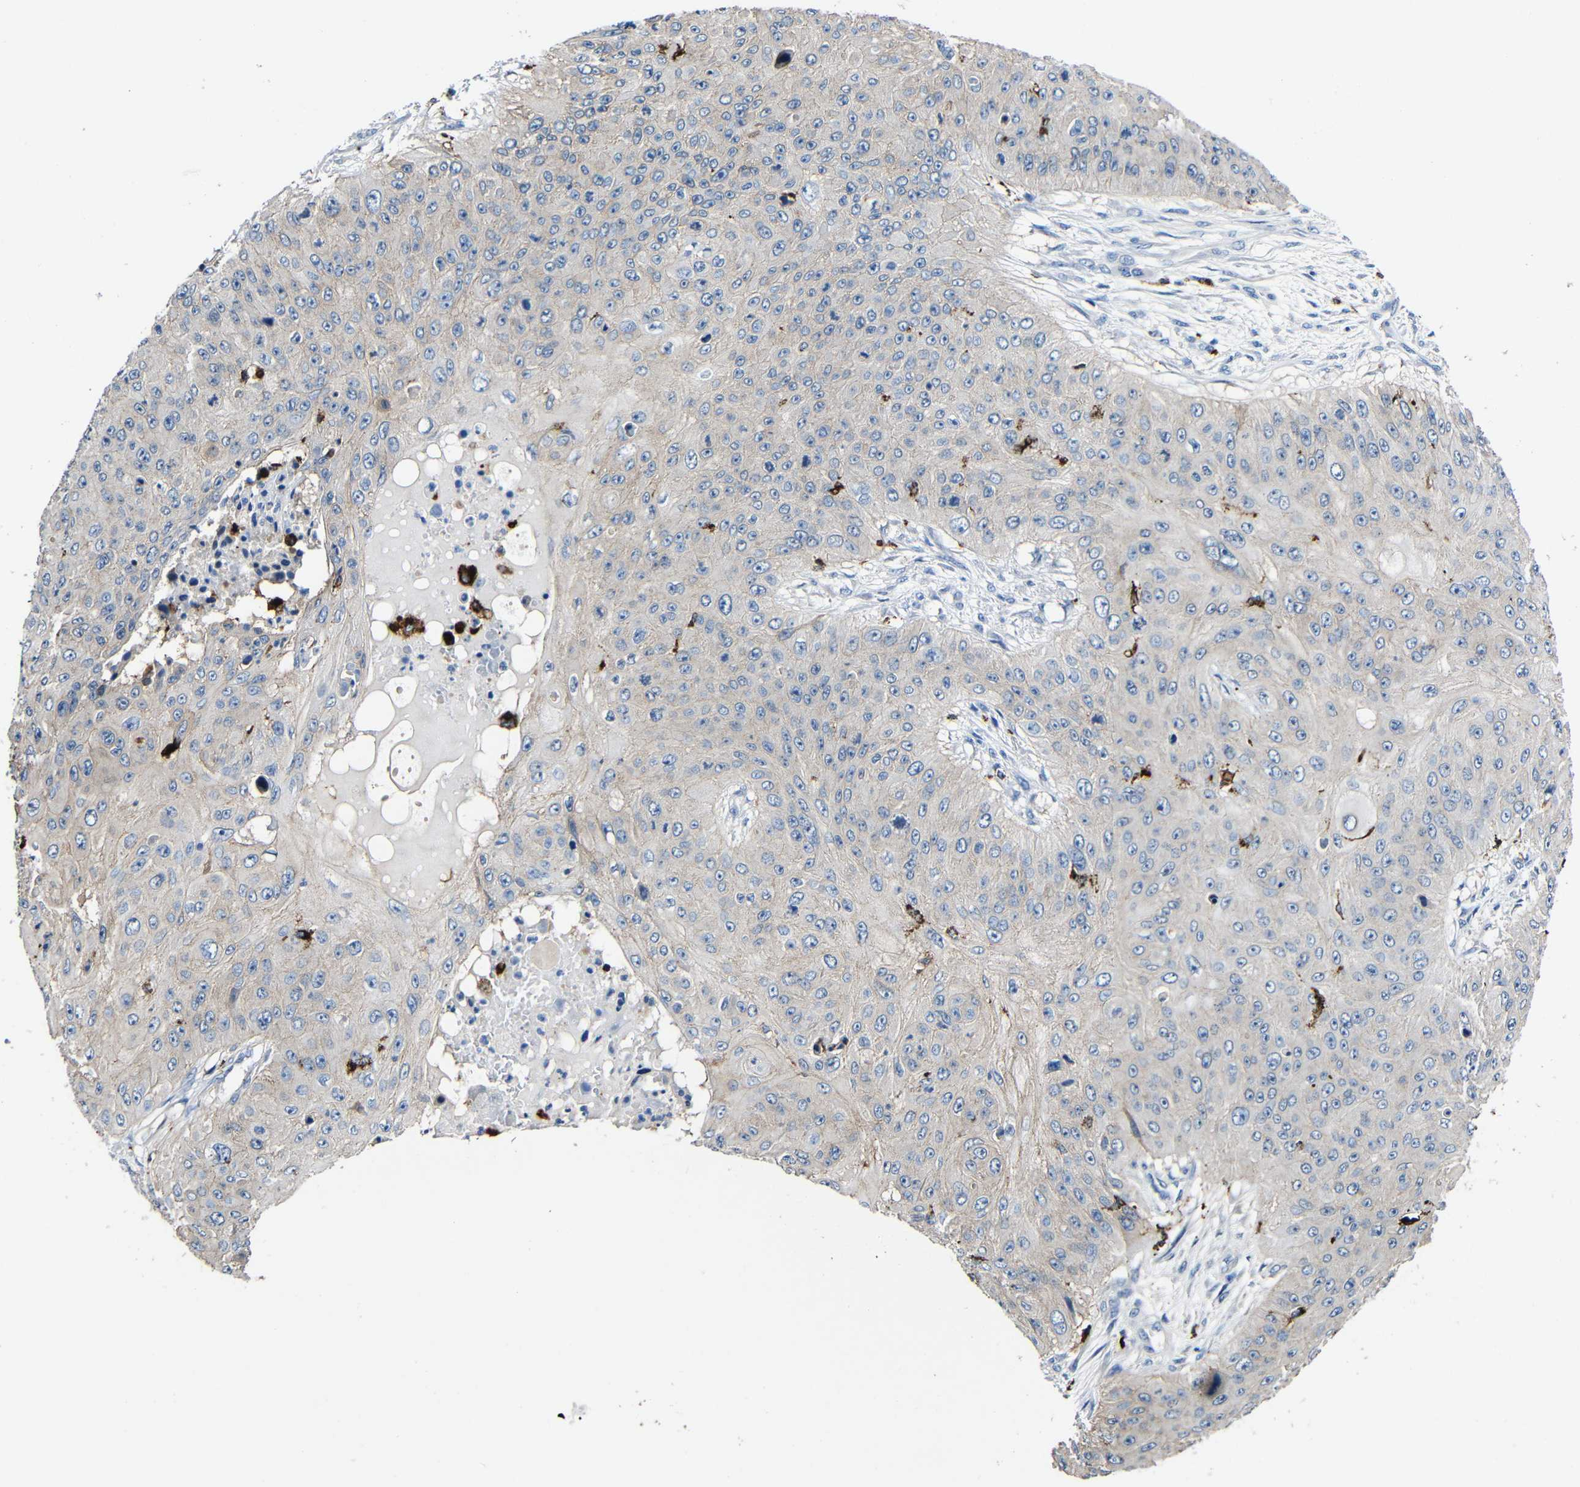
{"staining": {"intensity": "weak", "quantity": ">75%", "location": "cytoplasmic/membranous"}, "tissue": "skin cancer", "cell_type": "Tumor cells", "image_type": "cancer", "snomed": [{"axis": "morphology", "description": "Squamous cell carcinoma, NOS"}, {"axis": "topography", "description": "Skin"}], "caption": "An IHC photomicrograph of tumor tissue is shown. Protein staining in brown shows weak cytoplasmic/membranous positivity in squamous cell carcinoma (skin) within tumor cells. The staining was performed using DAB (3,3'-diaminobenzidine) to visualize the protein expression in brown, while the nuclei were stained in blue with hematoxylin (Magnification: 20x).", "gene": "HLA-DMA", "patient": {"sex": "female", "age": 80}}